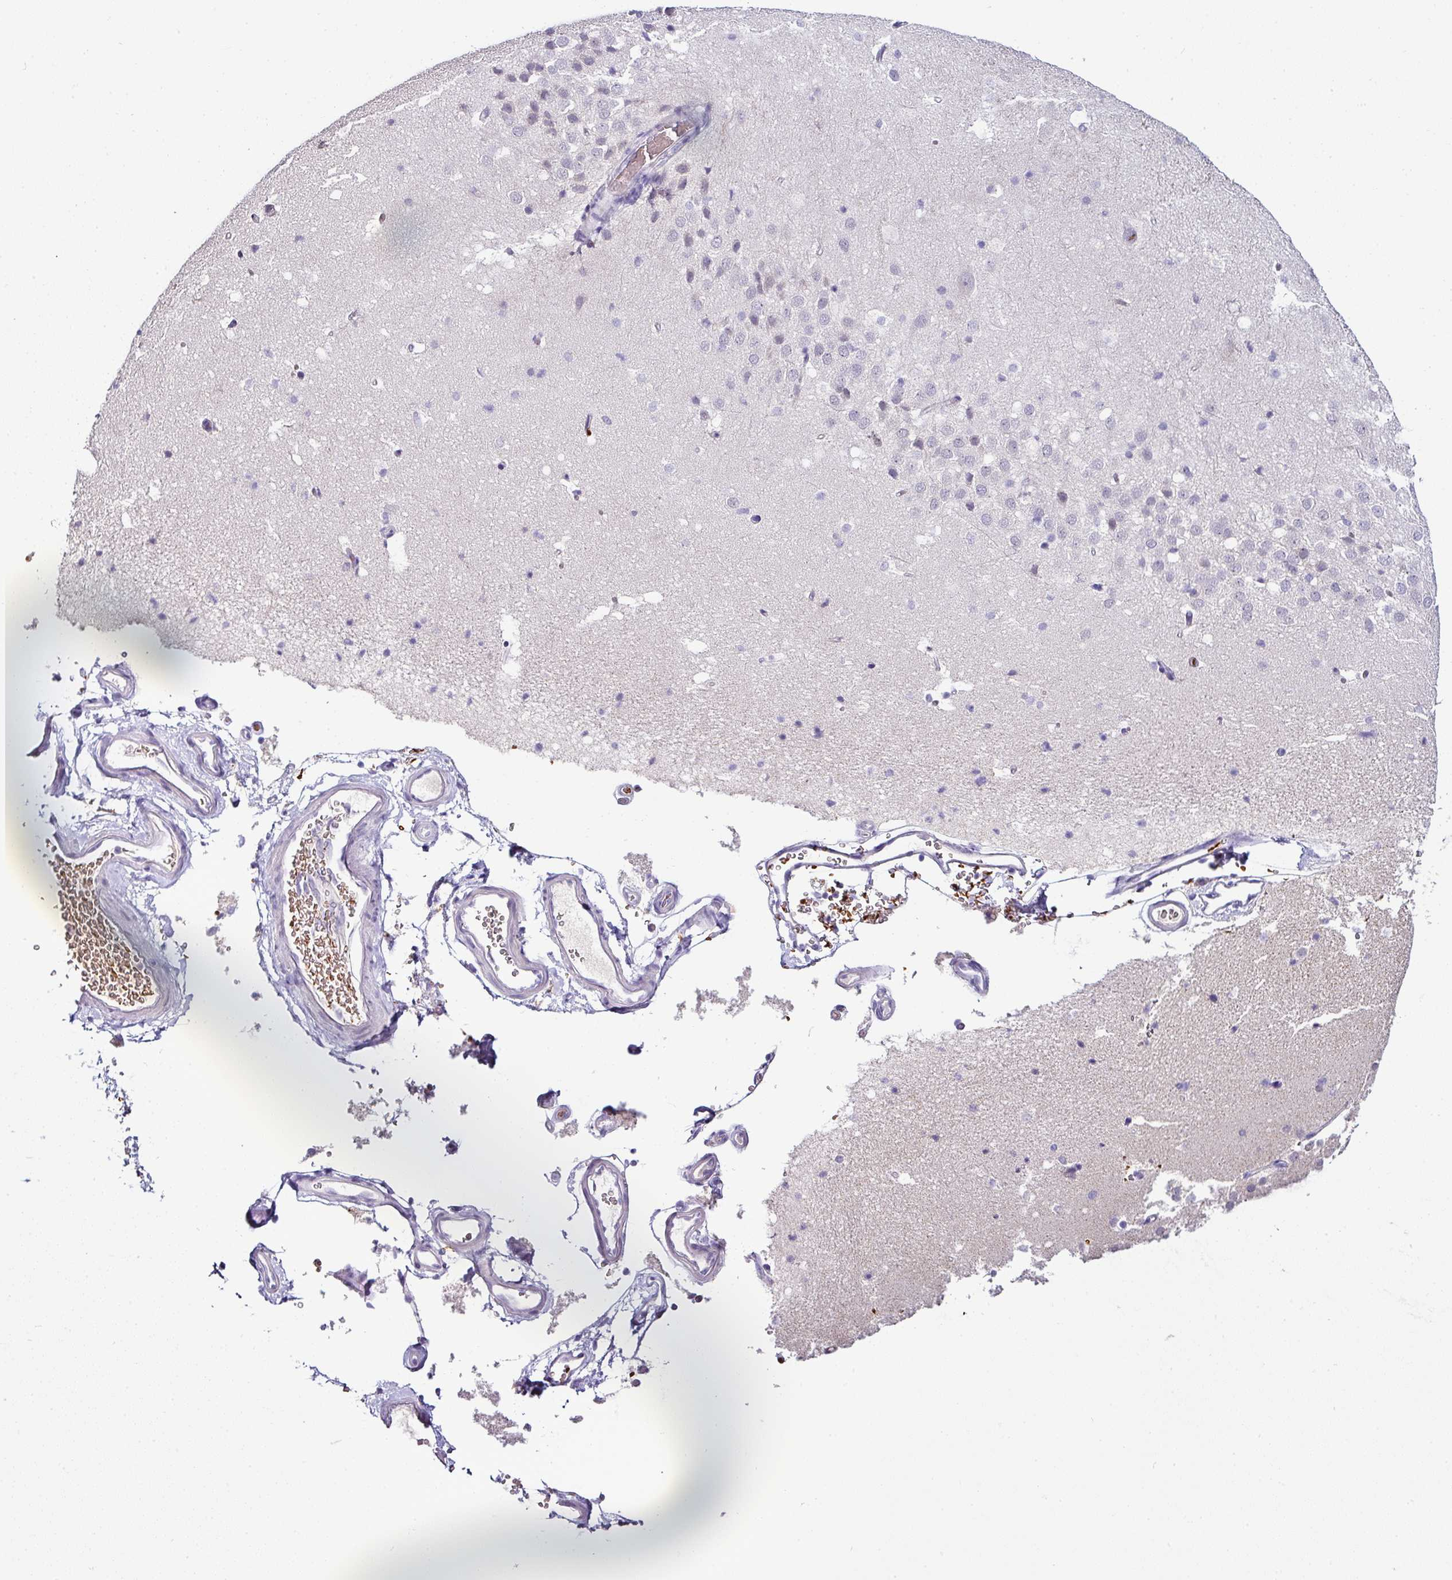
{"staining": {"intensity": "negative", "quantity": "none", "location": "none"}, "tissue": "hippocampus", "cell_type": "Glial cells", "image_type": "normal", "snomed": [{"axis": "morphology", "description": "Normal tissue, NOS"}, {"axis": "topography", "description": "Hippocampus"}], "caption": "The micrograph reveals no significant positivity in glial cells of hippocampus. (Immunohistochemistry (ihc), brightfield microscopy, high magnification).", "gene": "NAPSA", "patient": {"sex": "male", "age": 37}}